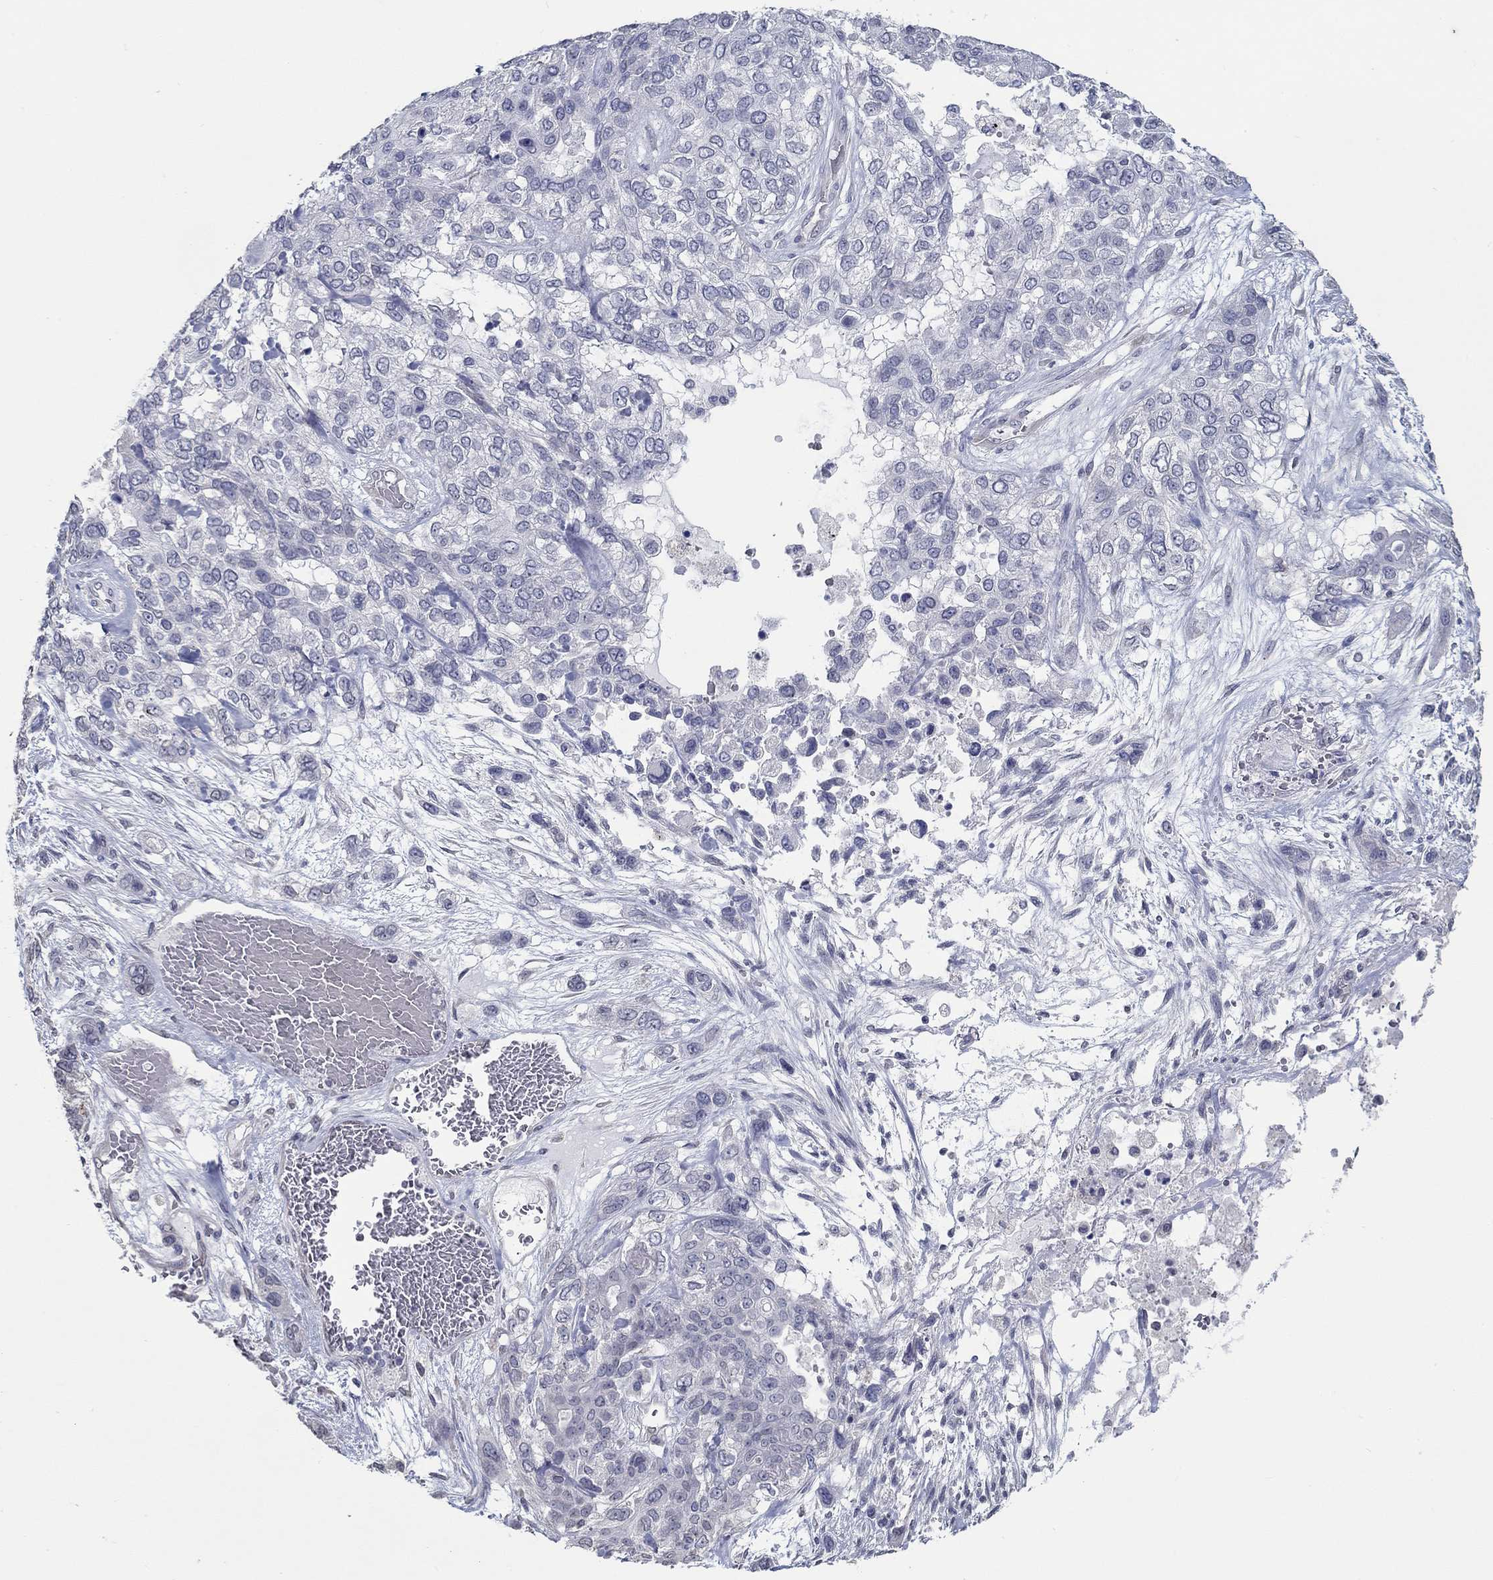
{"staining": {"intensity": "negative", "quantity": "none", "location": "none"}, "tissue": "lung cancer", "cell_type": "Tumor cells", "image_type": "cancer", "snomed": [{"axis": "morphology", "description": "Squamous cell carcinoma, NOS"}, {"axis": "topography", "description": "Lung"}], "caption": "Immunohistochemistry (IHC) of lung cancer (squamous cell carcinoma) shows no expression in tumor cells.", "gene": "NUP155", "patient": {"sex": "female", "age": 70}}